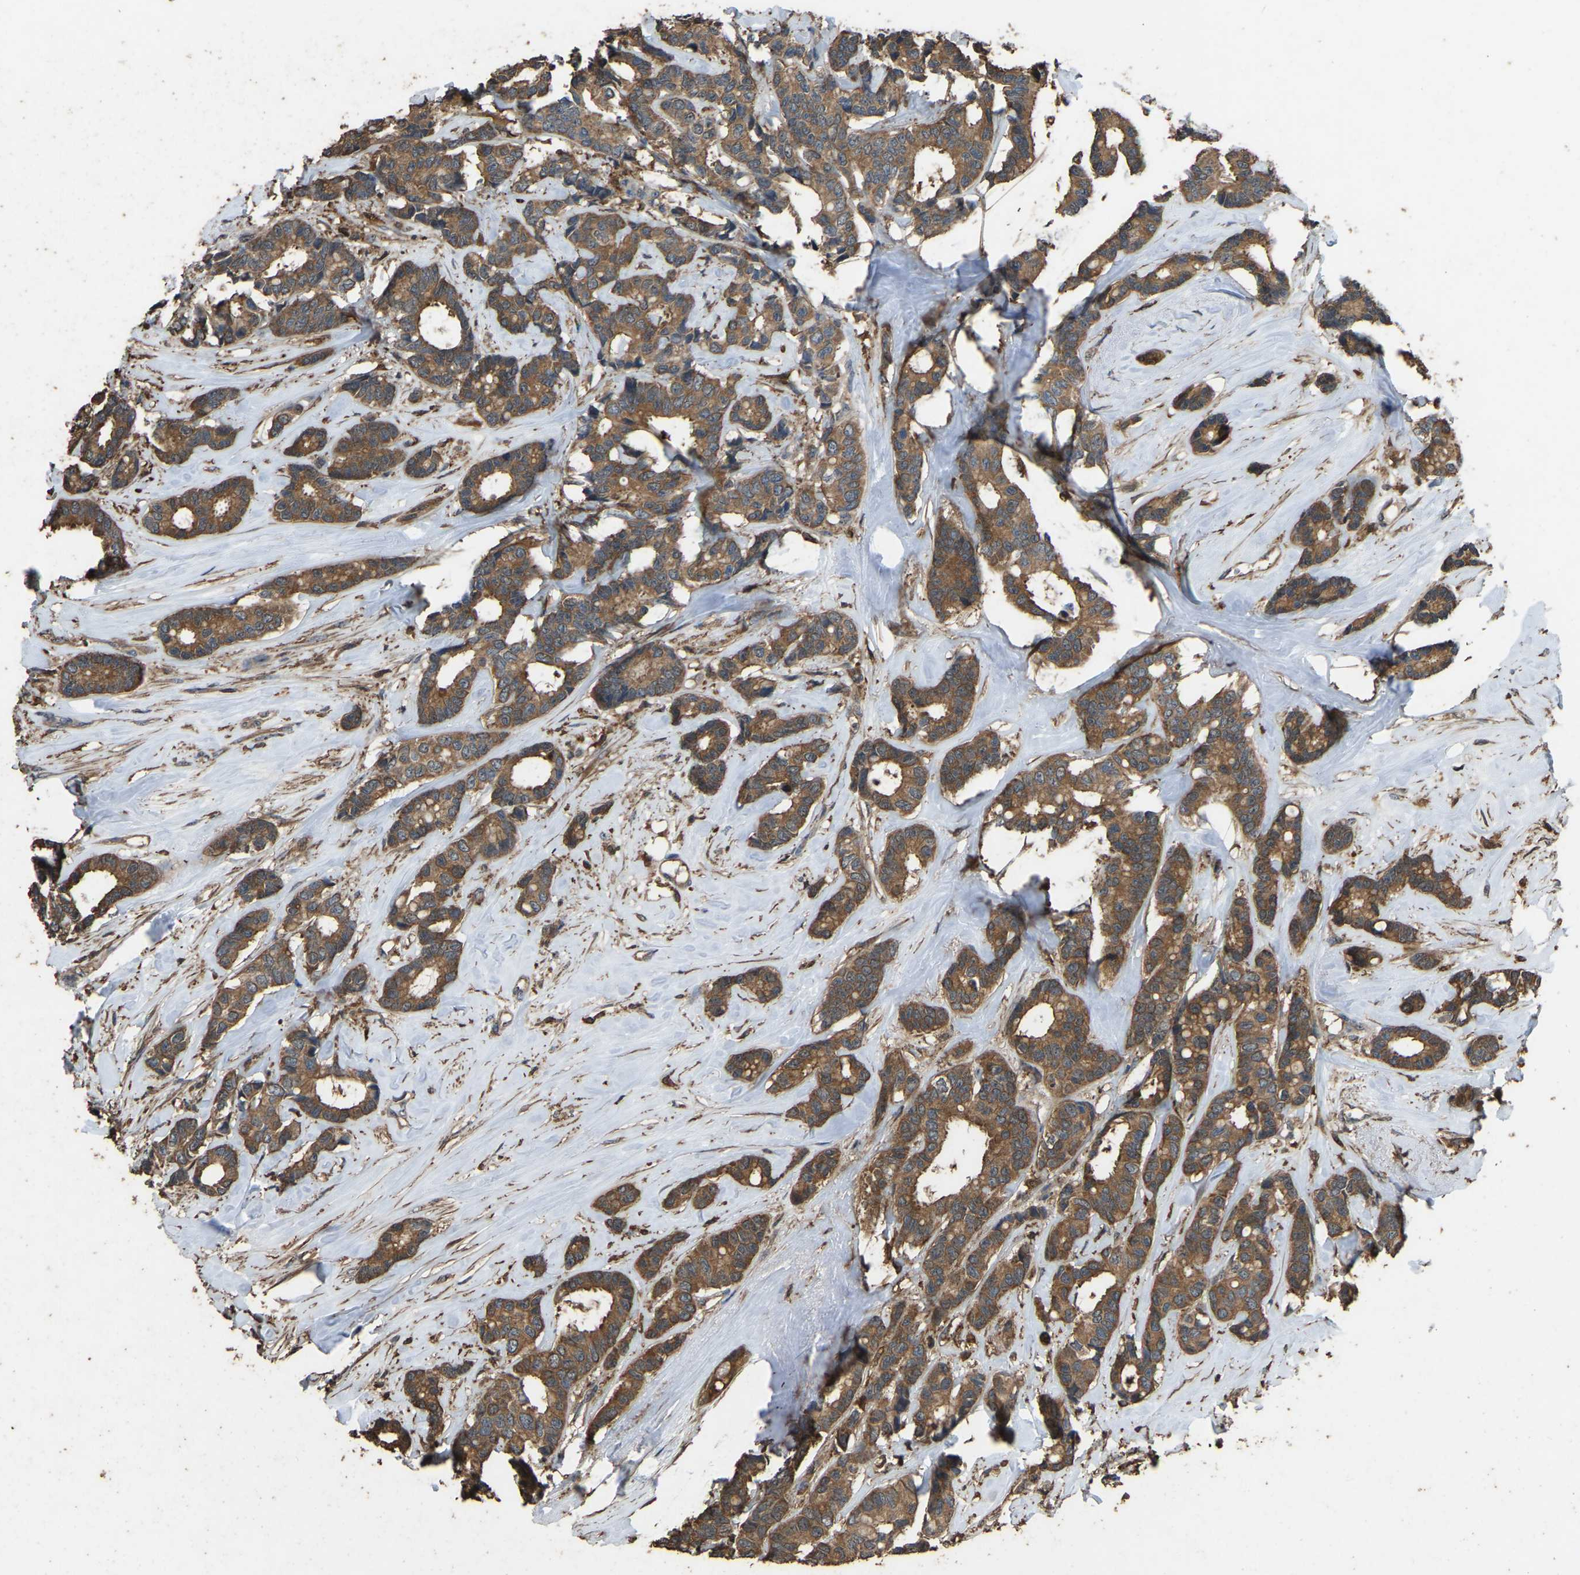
{"staining": {"intensity": "moderate", "quantity": ">75%", "location": "cytoplasmic/membranous"}, "tissue": "breast cancer", "cell_type": "Tumor cells", "image_type": "cancer", "snomed": [{"axis": "morphology", "description": "Duct carcinoma"}, {"axis": "topography", "description": "Breast"}], "caption": "Protein staining of breast cancer (invasive ductal carcinoma) tissue shows moderate cytoplasmic/membranous expression in about >75% of tumor cells. (IHC, brightfield microscopy, high magnification).", "gene": "FHIT", "patient": {"sex": "female", "age": 87}}